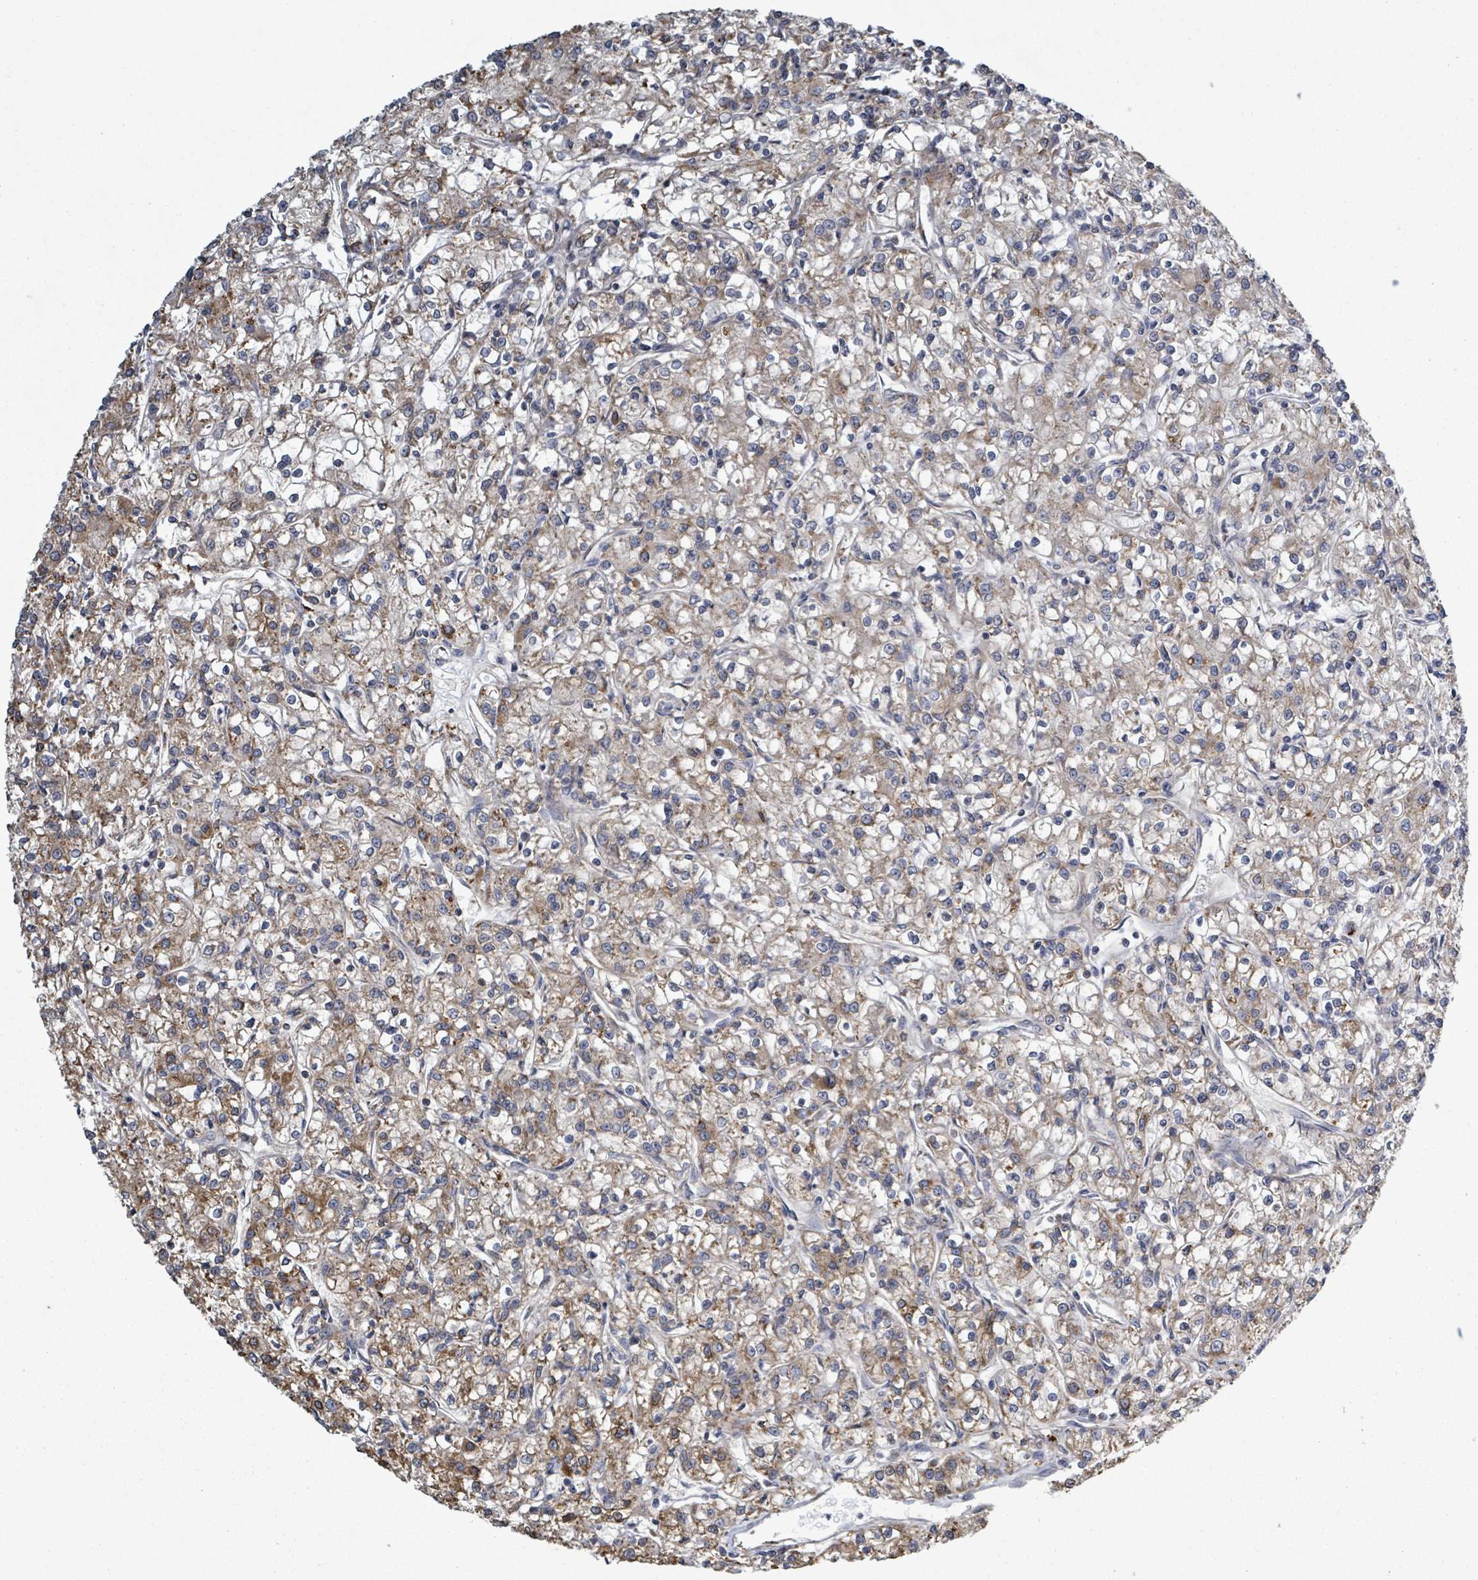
{"staining": {"intensity": "moderate", "quantity": ">75%", "location": "cytoplasmic/membranous"}, "tissue": "renal cancer", "cell_type": "Tumor cells", "image_type": "cancer", "snomed": [{"axis": "morphology", "description": "Adenocarcinoma, NOS"}, {"axis": "topography", "description": "Kidney"}], "caption": "Immunohistochemistry (IHC) (DAB (3,3'-diaminobenzidine)) staining of renal adenocarcinoma shows moderate cytoplasmic/membranous protein staining in approximately >75% of tumor cells. Nuclei are stained in blue.", "gene": "ADCK1", "patient": {"sex": "female", "age": 59}}